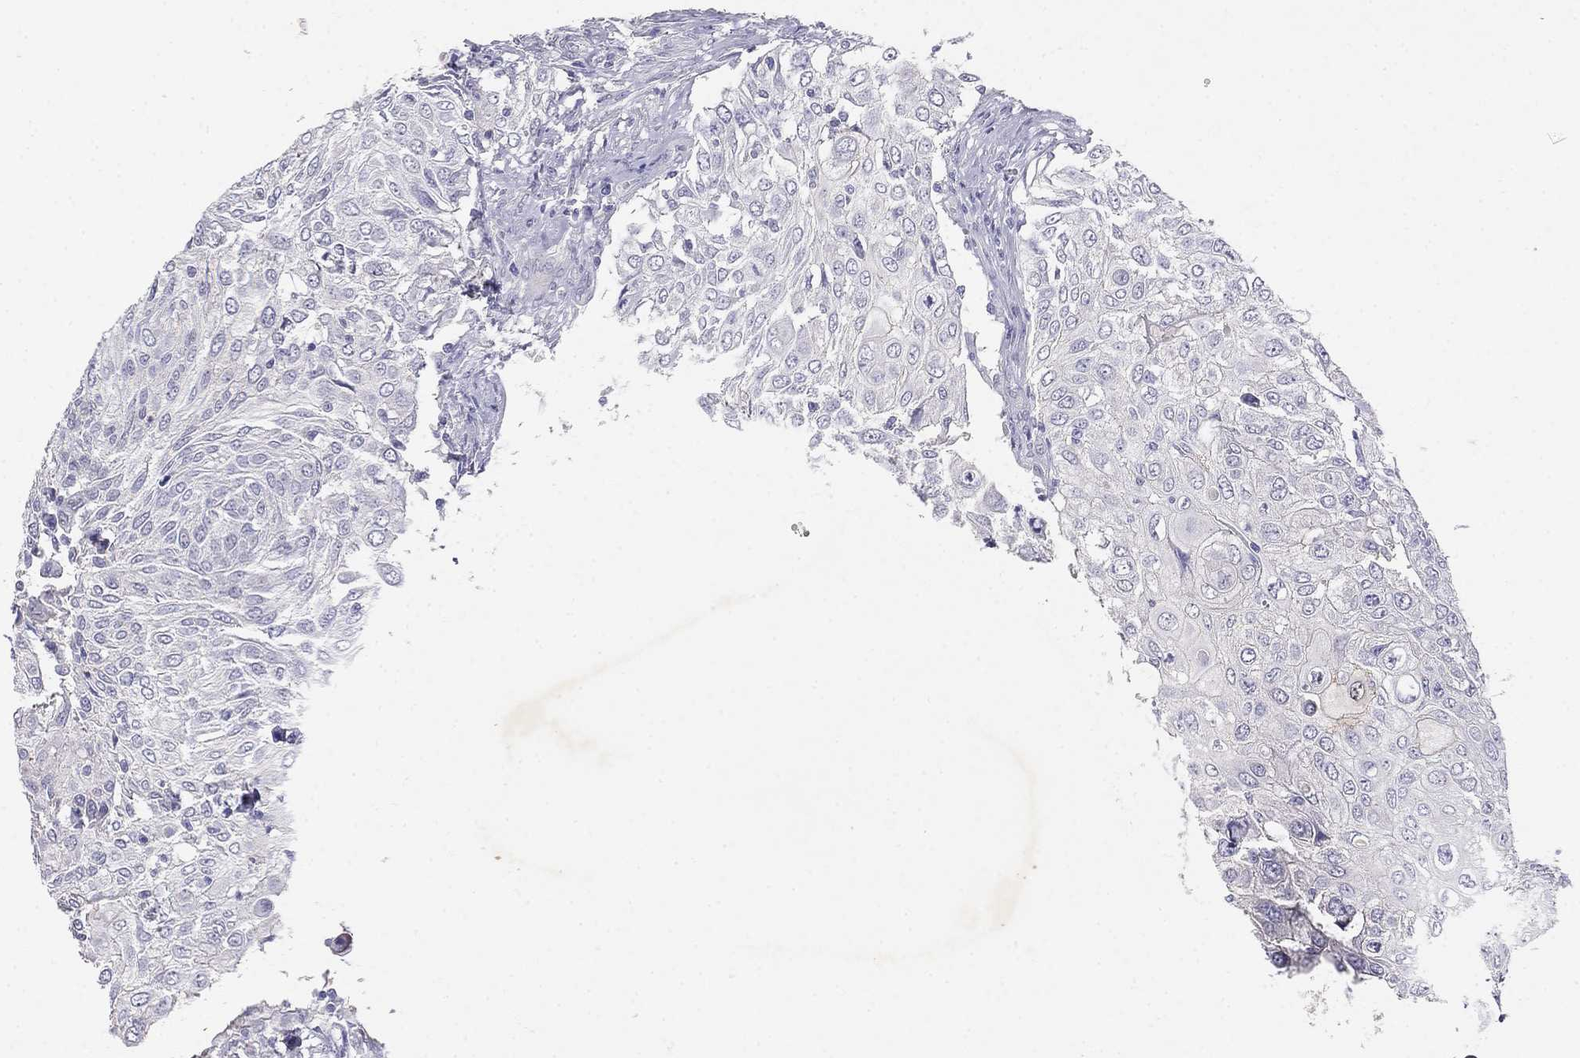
{"staining": {"intensity": "negative", "quantity": "none", "location": "none"}, "tissue": "urothelial cancer", "cell_type": "Tumor cells", "image_type": "cancer", "snomed": [{"axis": "morphology", "description": "Urothelial carcinoma, High grade"}, {"axis": "topography", "description": "Urinary bladder"}], "caption": "DAB immunohistochemical staining of urothelial cancer shows no significant staining in tumor cells.", "gene": "LY6H", "patient": {"sex": "female", "age": 79}}